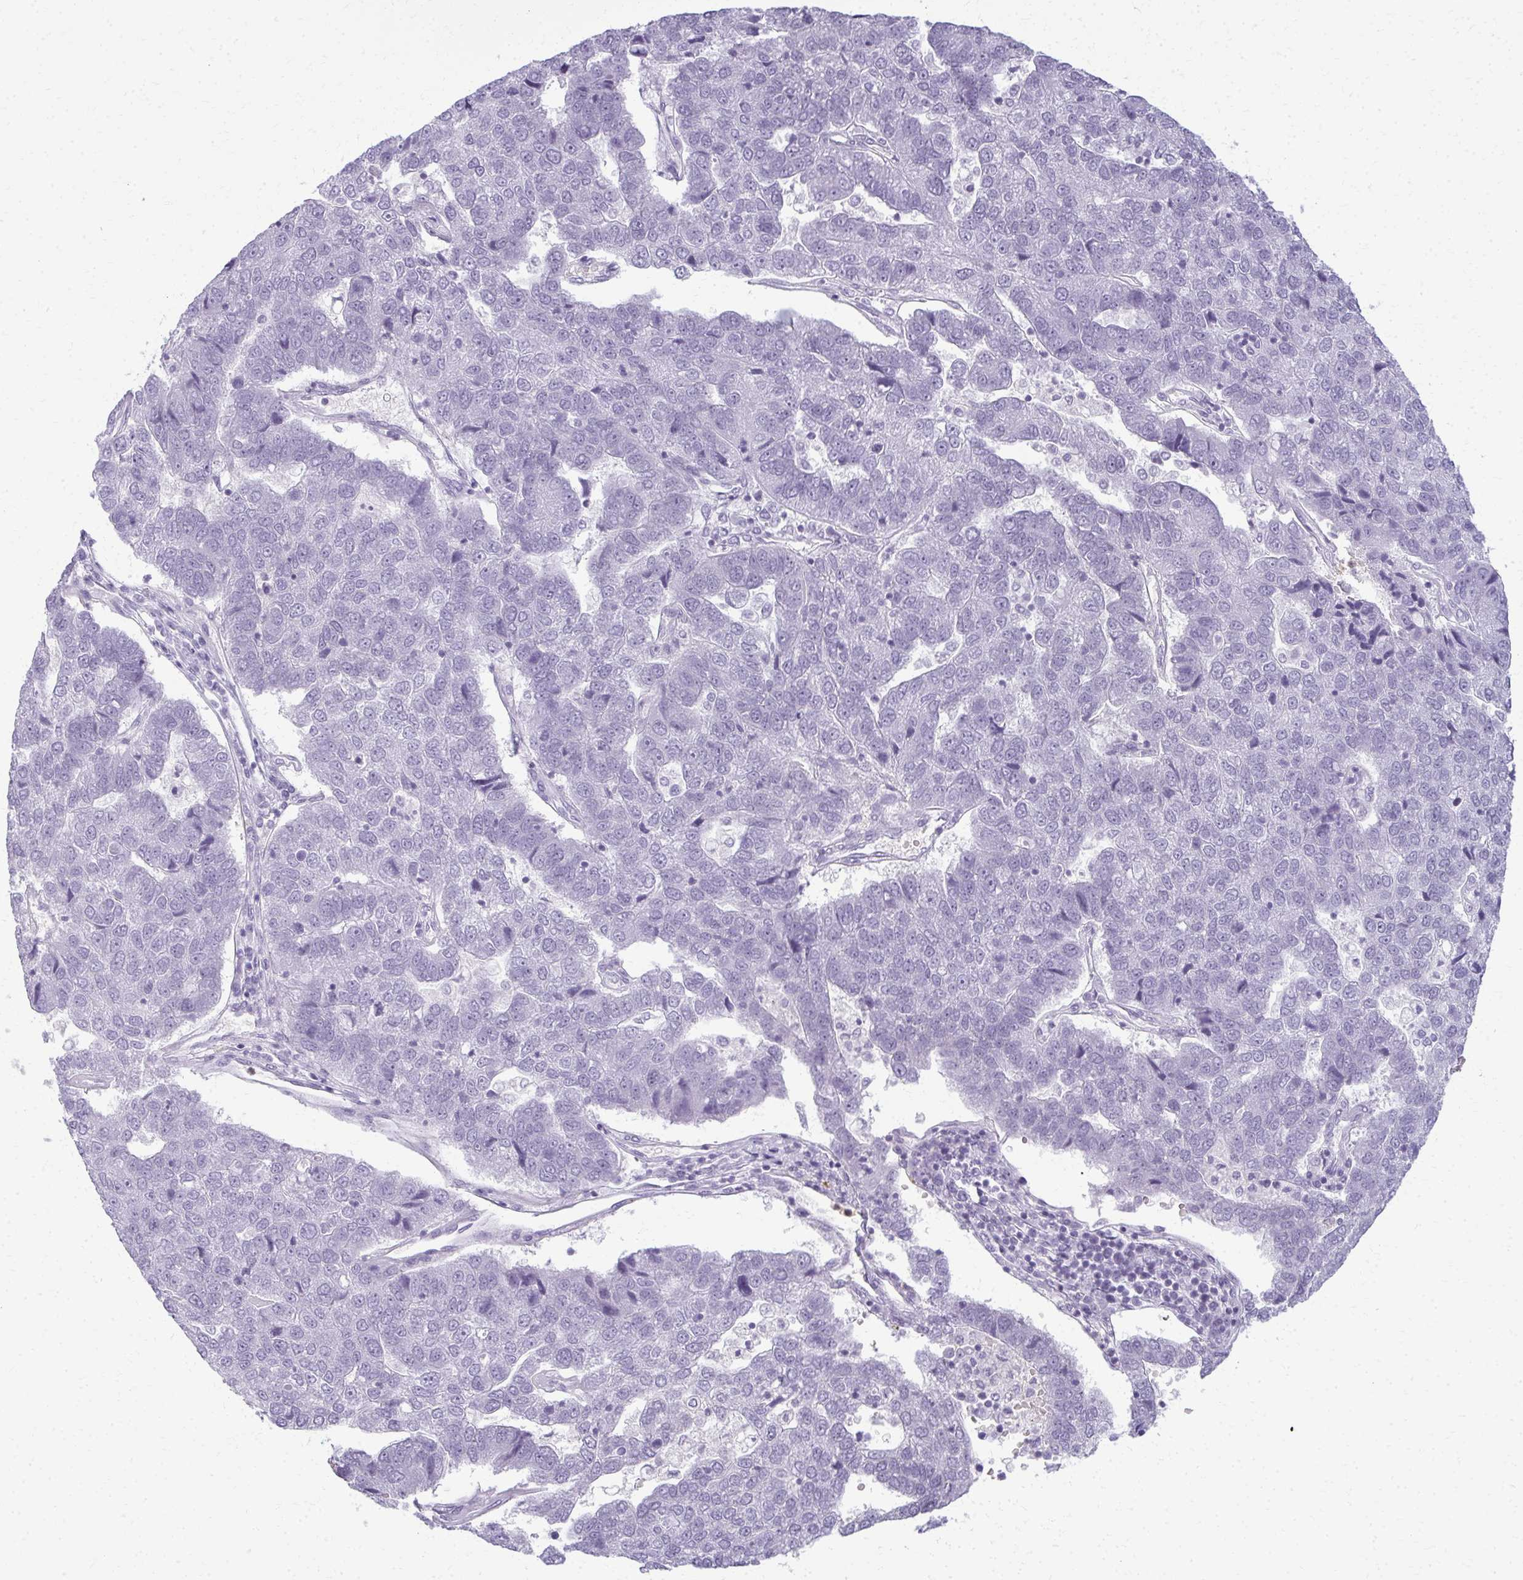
{"staining": {"intensity": "negative", "quantity": "none", "location": "none"}, "tissue": "pancreatic cancer", "cell_type": "Tumor cells", "image_type": "cancer", "snomed": [{"axis": "morphology", "description": "Adenocarcinoma, NOS"}, {"axis": "topography", "description": "Pancreas"}], "caption": "Tumor cells show no significant protein staining in pancreatic adenocarcinoma.", "gene": "CA3", "patient": {"sex": "female", "age": 61}}